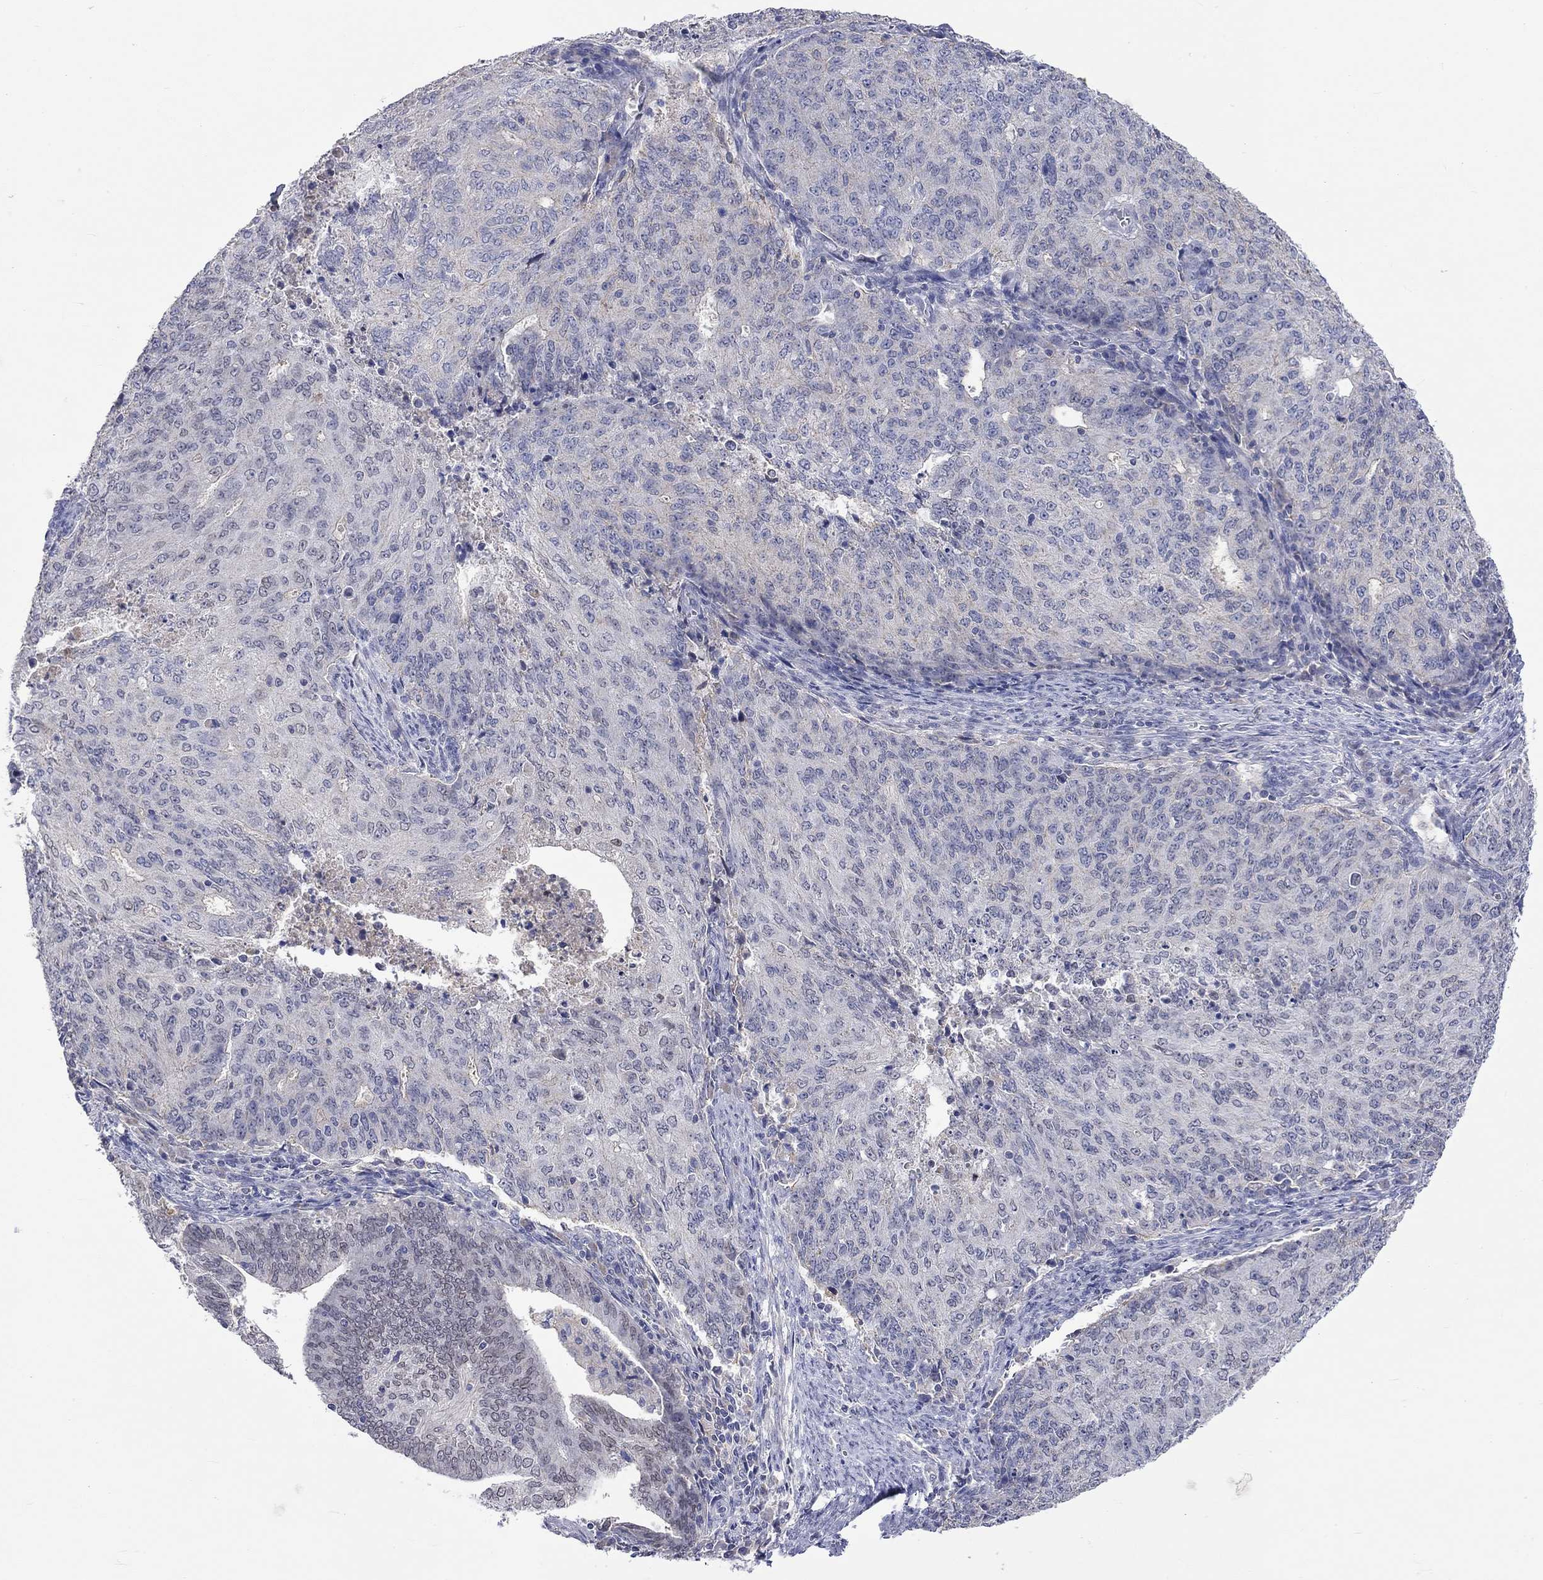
{"staining": {"intensity": "negative", "quantity": "none", "location": "none"}, "tissue": "endometrial cancer", "cell_type": "Tumor cells", "image_type": "cancer", "snomed": [{"axis": "morphology", "description": "Adenocarcinoma, NOS"}, {"axis": "topography", "description": "Endometrium"}], "caption": "Adenocarcinoma (endometrial) was stained to show a protein in brown. There is no significant positivity in tumor cells.", "gene": "LRFN4", "patient": {"sex": "female", "age": 82}}